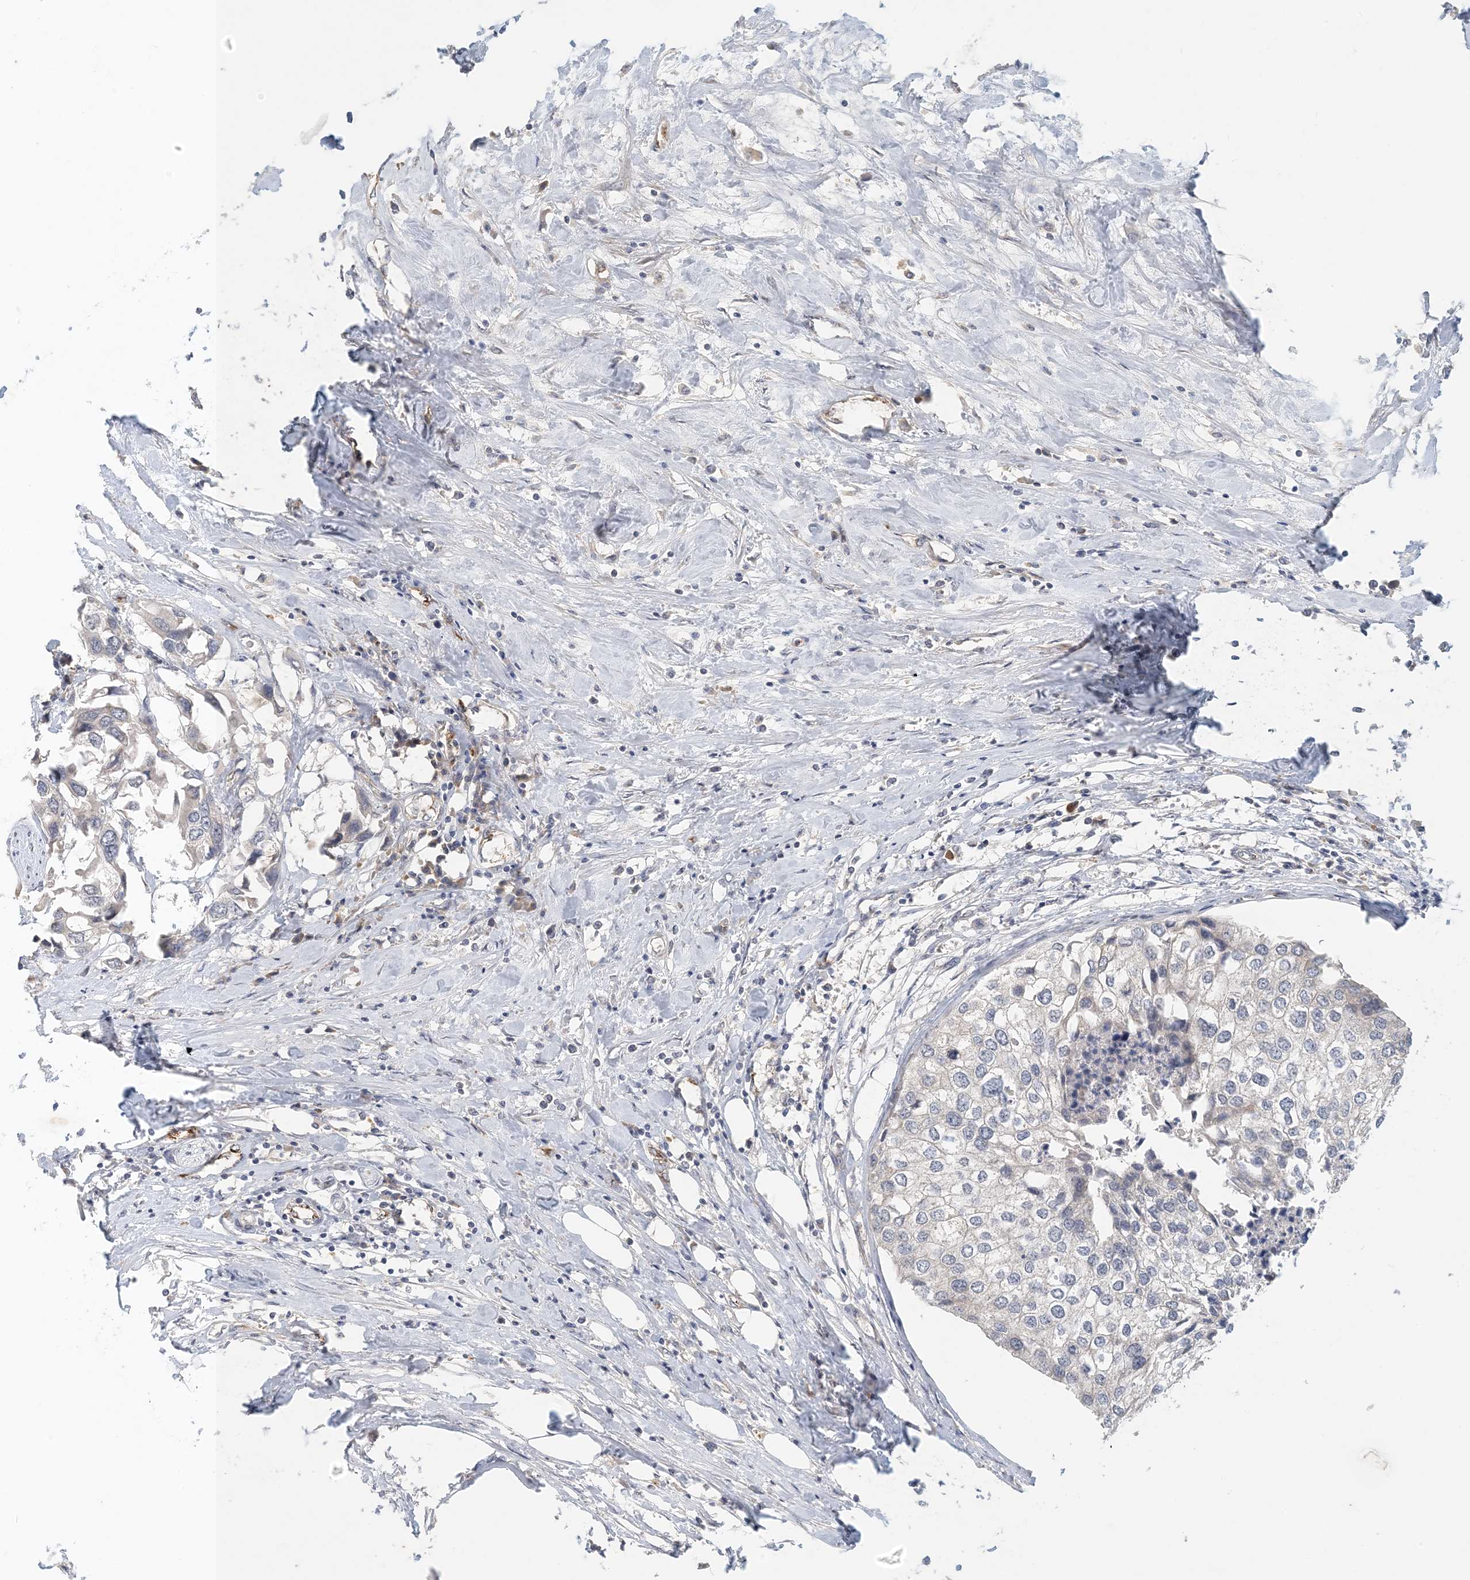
{"staining": {"intensity": "negative", "quantity": "none", "location": "none"}, "tissue": "urothelial cancer", "cell_type": "Tumor cells", "image_type": "cancer", "snomed": [{"axis": "morphology", "description": "Urothelial carcinoma, High grade"}, {"axis": "topography", "description": "Urinary bladder"}], "caption": "Tumor cells show no significant protein expression in urothelial cancer.", "gene": "ZBTB3", "patient": {"sex": "male", "age": 64}}